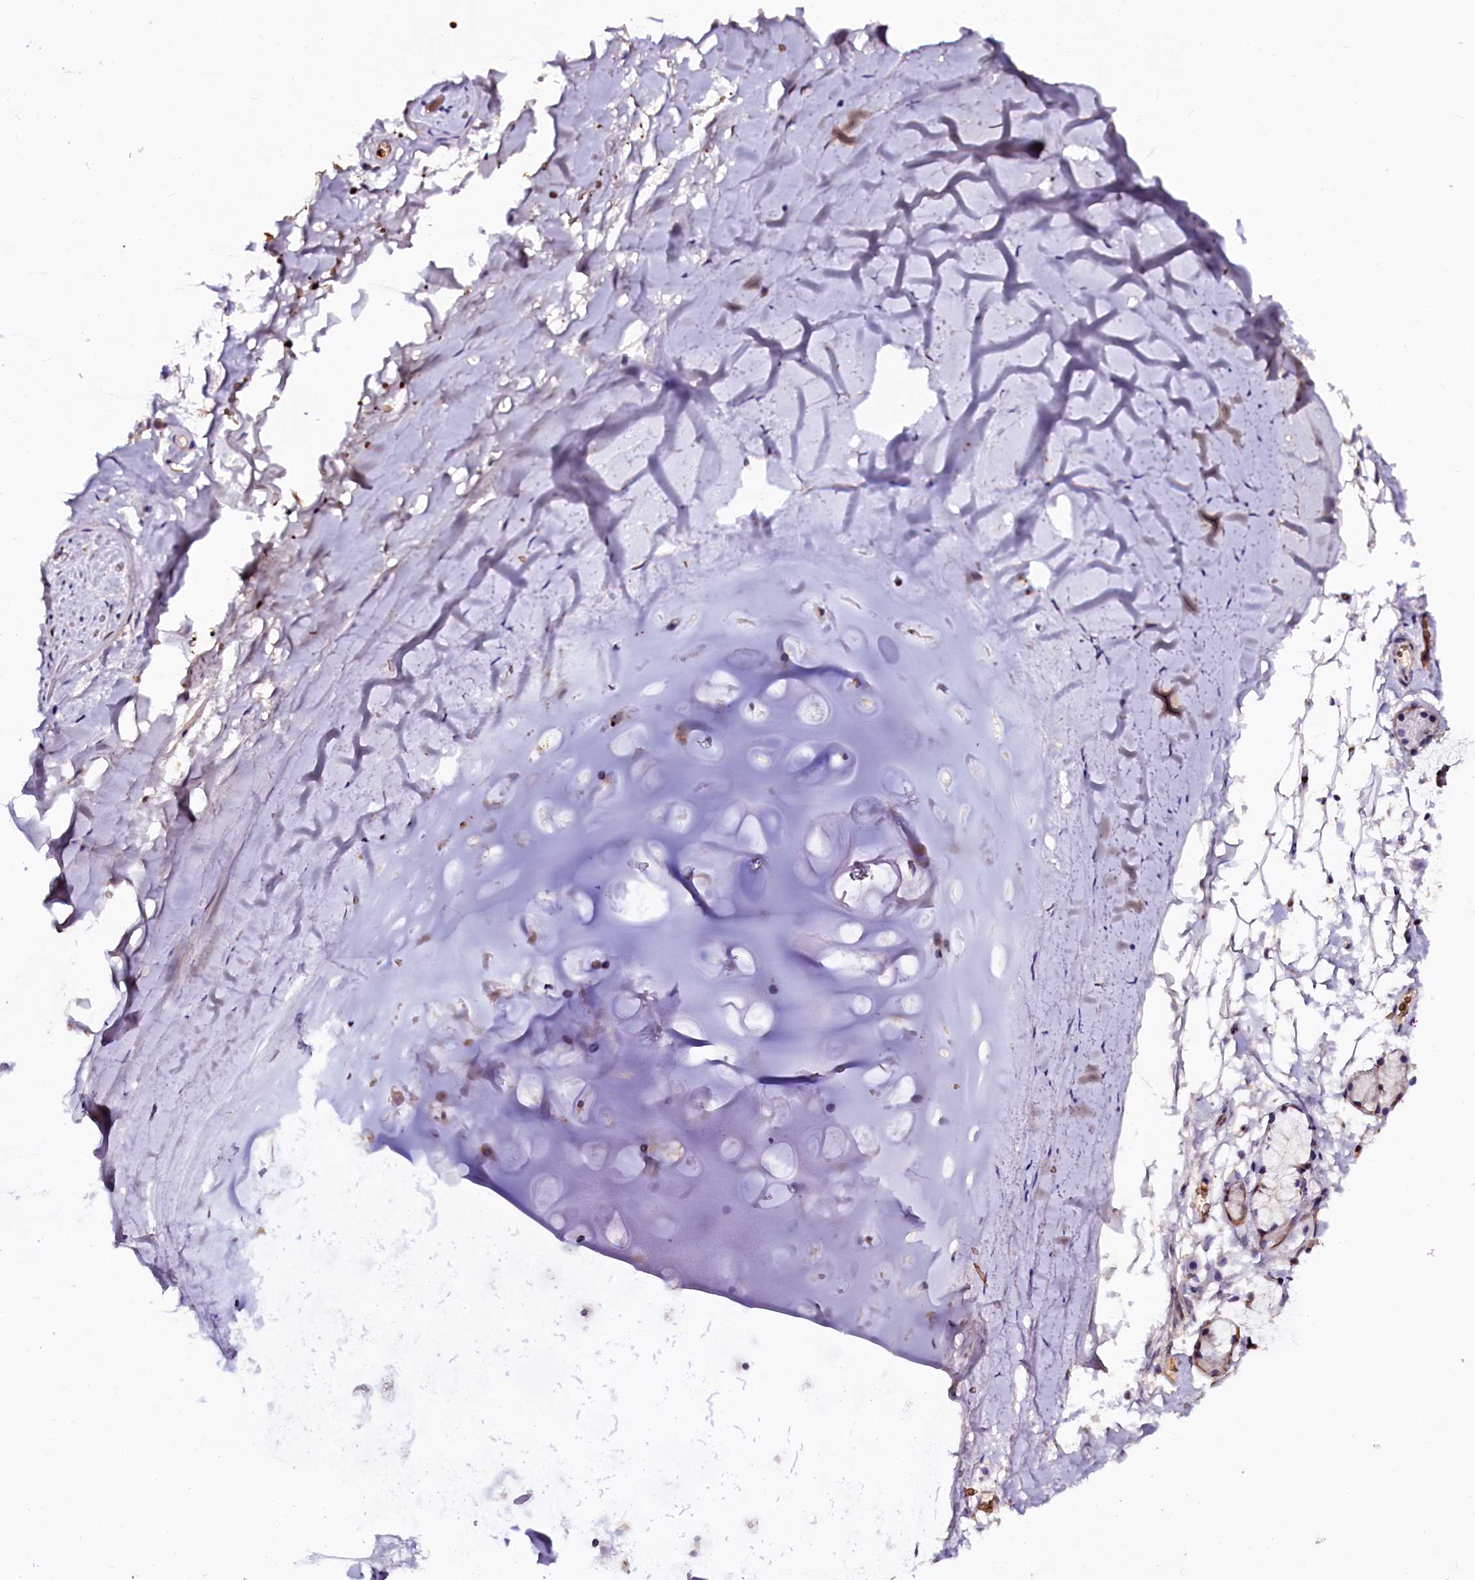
{"staining": {"intensity": "negative", "quantity": "none", "location": "none"}, "tissue": "adipose tissue", "cell_type": "Adipocytes", "image_type": "normal", "snomed": [{"axis": "morphology", "description": "Normal tissue, NOS"}, {"axis": "topography", "description": "Lymph node"}, {"axis": "topography", "description": "Bronchus"}], "caption": "A photomicrograph of adipose tissue stained for a protein reveals no brown staining in adipocytes.", "gene": "CTDSPL2", "patient": {"sex": "male", "age": 63}}